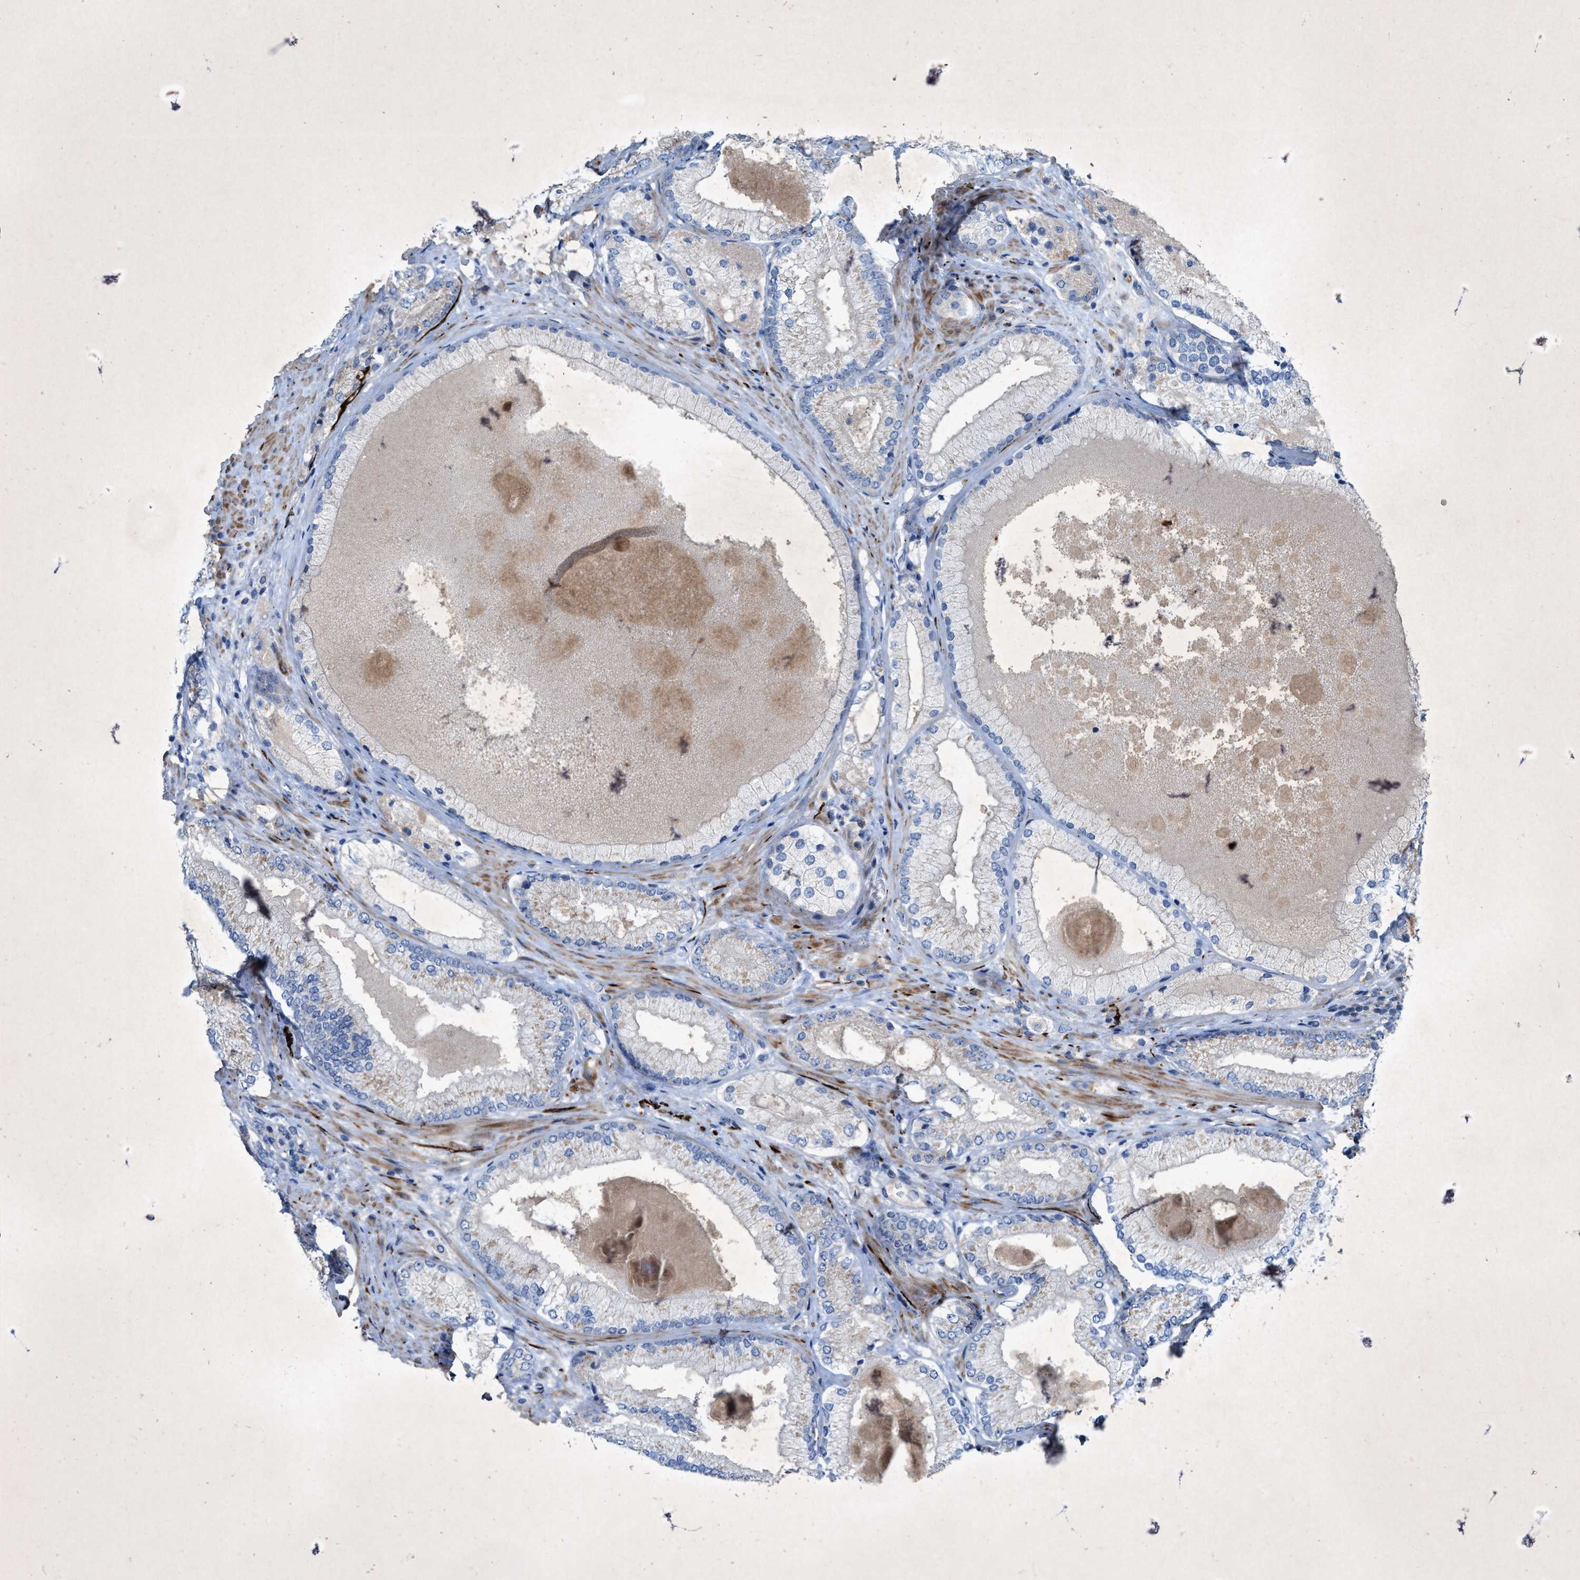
{"staining": {"intensity": "negative", "quantity": "none", "location": "none"}, "tissue": "prostate cancer", "cell_type": "Tumor cells", "image_type": "cancer", "snomed": [{"axis": "morphology", "description": "Adenocarcinoma, Low grade"}, {"axis": "topography", "description": "Prostate"}], "caption": "The immunohistochemistry micrograph has no significant staining in tumor cells of low-grade adenocarcinoma (prostate) tissue.", "gene": "URGCP", "patient": {"sex": "male", "age": 65}}